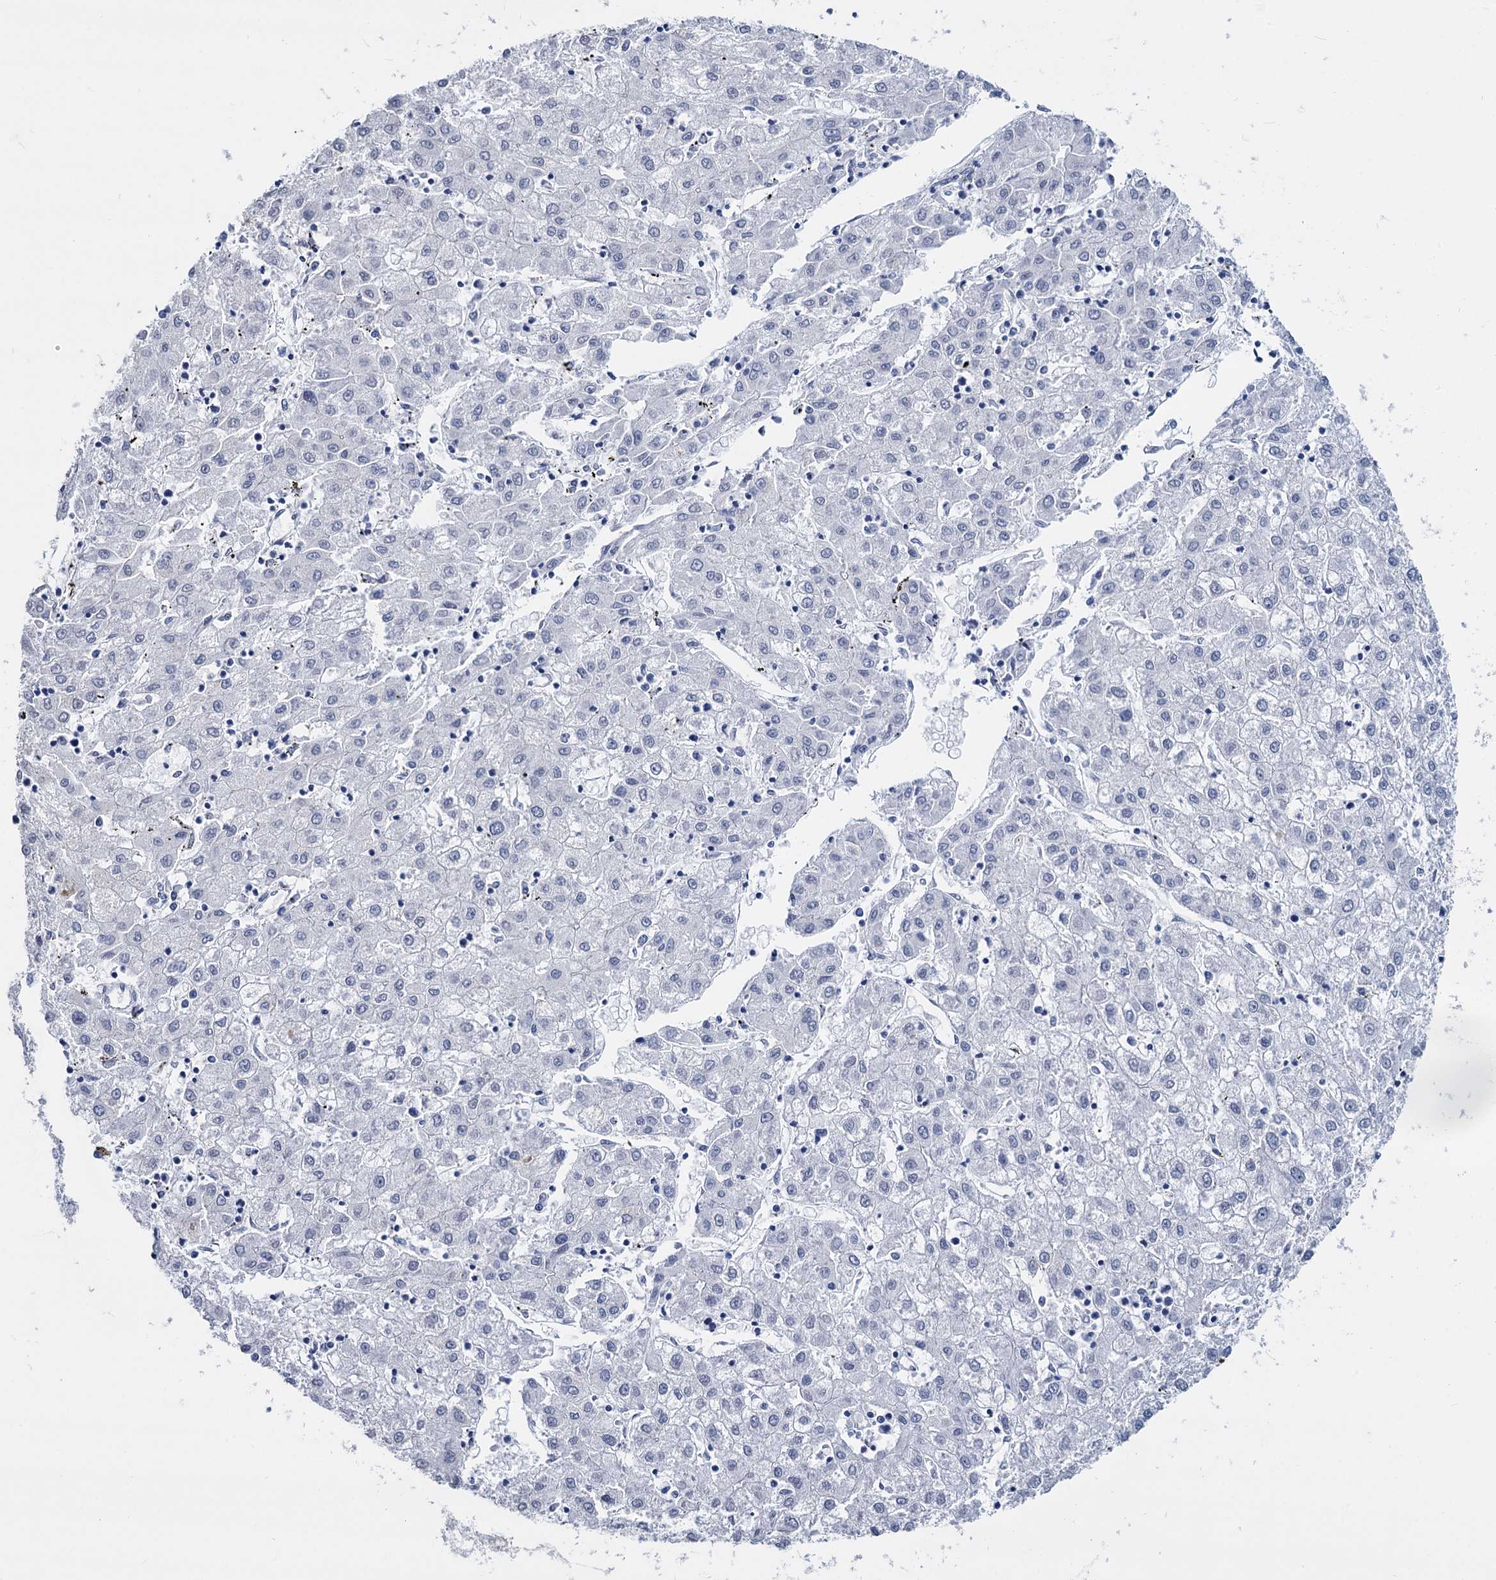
{"staining": {"intensity": "negative", "quantity": "none", "location": "none"}, "tissue": "liver cancer", "cell_type": "Tumor cells", "image_type": "cancer", "snomed": [{"axis": "morphology", "description": "Carcinoma, Hepatocellular, NOS"}, {"axis": "topography", "description": "Liver"}], "caption": "High magnification brightfield microscopy of liver hepatocellular carcinoma stained with DAB (3,3'-diaminobenzidine) (brown) and counterstained with hematoxylin (blue): tumor cells show no significant expression. The staining is performed using DAB brown chromogen with nuclei counter-stained in using hematoxylin.", "gene": "MAGEA4", "patient": {"sex": "male", "age": 72}}